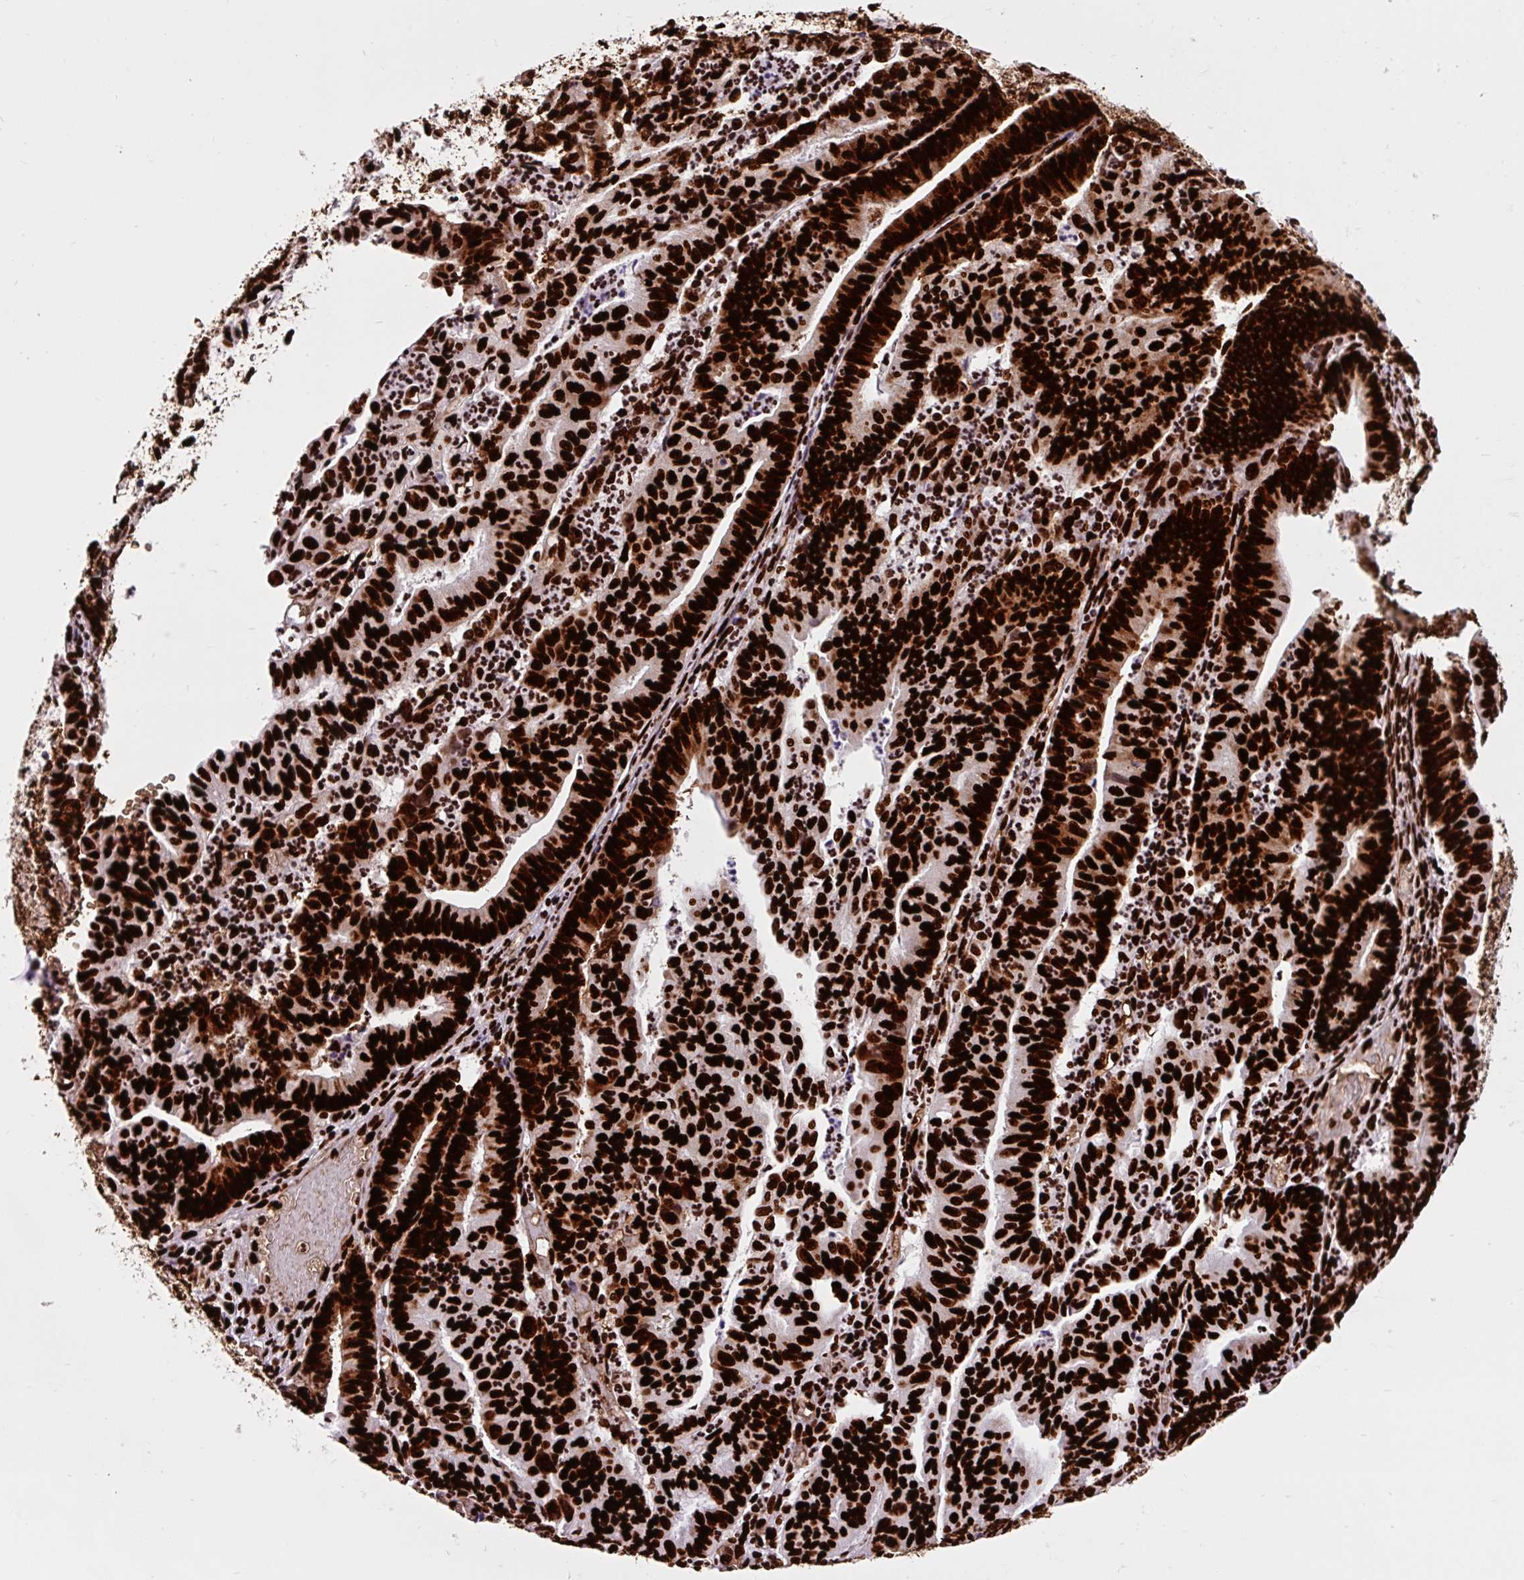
{"staining": {"intensity": "strong", "quantity": ">75%", "location": "nuclear"}, "tissue": "endometrial cancer", "cell_type": "Tumor cells", "image_type": "cancer", "snomed": [{"axis": "morphology", "description": "Adenocarcinoma, NOS"}, {"axis": "topography", "description": "Endometrium"}], "caption": "A brown stain highlights strong nuclear positivity of a protein in endometrial cancer (adenocarcinoma) tumor cells.", "gene": "FUS", "patient": {"sex": "female", "age": 60}}